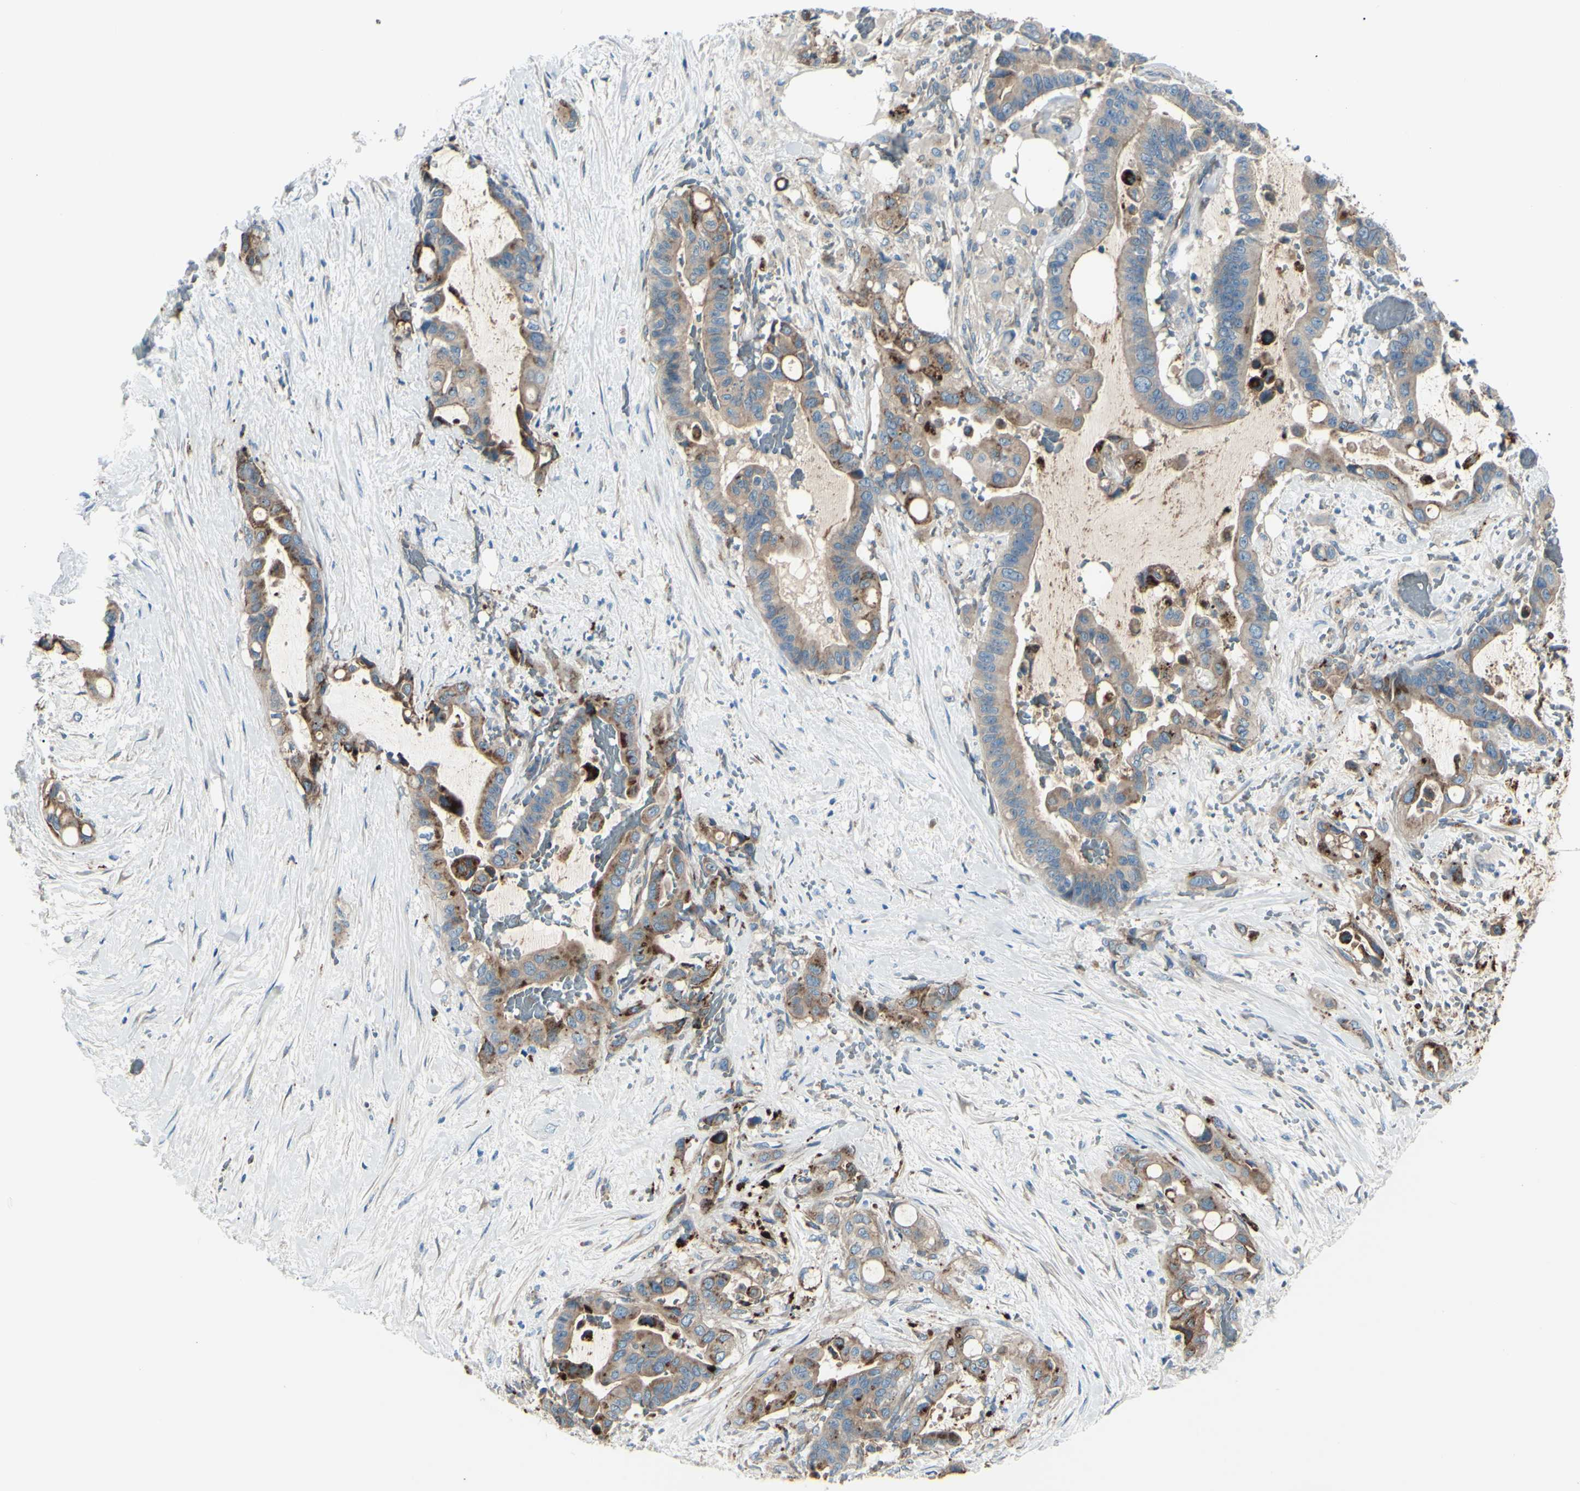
{"staining": {"intensity": "moderate", "quantity": ">75%", "location": "cytoplasmic/membranous"}, "tissue": "liver cancer", "cell_type": "Tumor cells", "image_type": "cancer", "snomed": [{"axis": "morphology", "description": "Cholangiocarcinoma"}, {"axis": "topography", "description": "Liver"}], "caption": "A high-resolution photomicrograph shows immunohistochemistry staining of liver cancer (cholangiocarcinoma), which reveals moderate cytoplasmic/membranous positivity in approximately >75% of tumor cells. (DAB (3,3'-diaminobenzidine) = brown stain, brightfield microscopy at high magnification).", "gene": "PCDHGA2", "patient": {"sex": "female", "age": 61}}